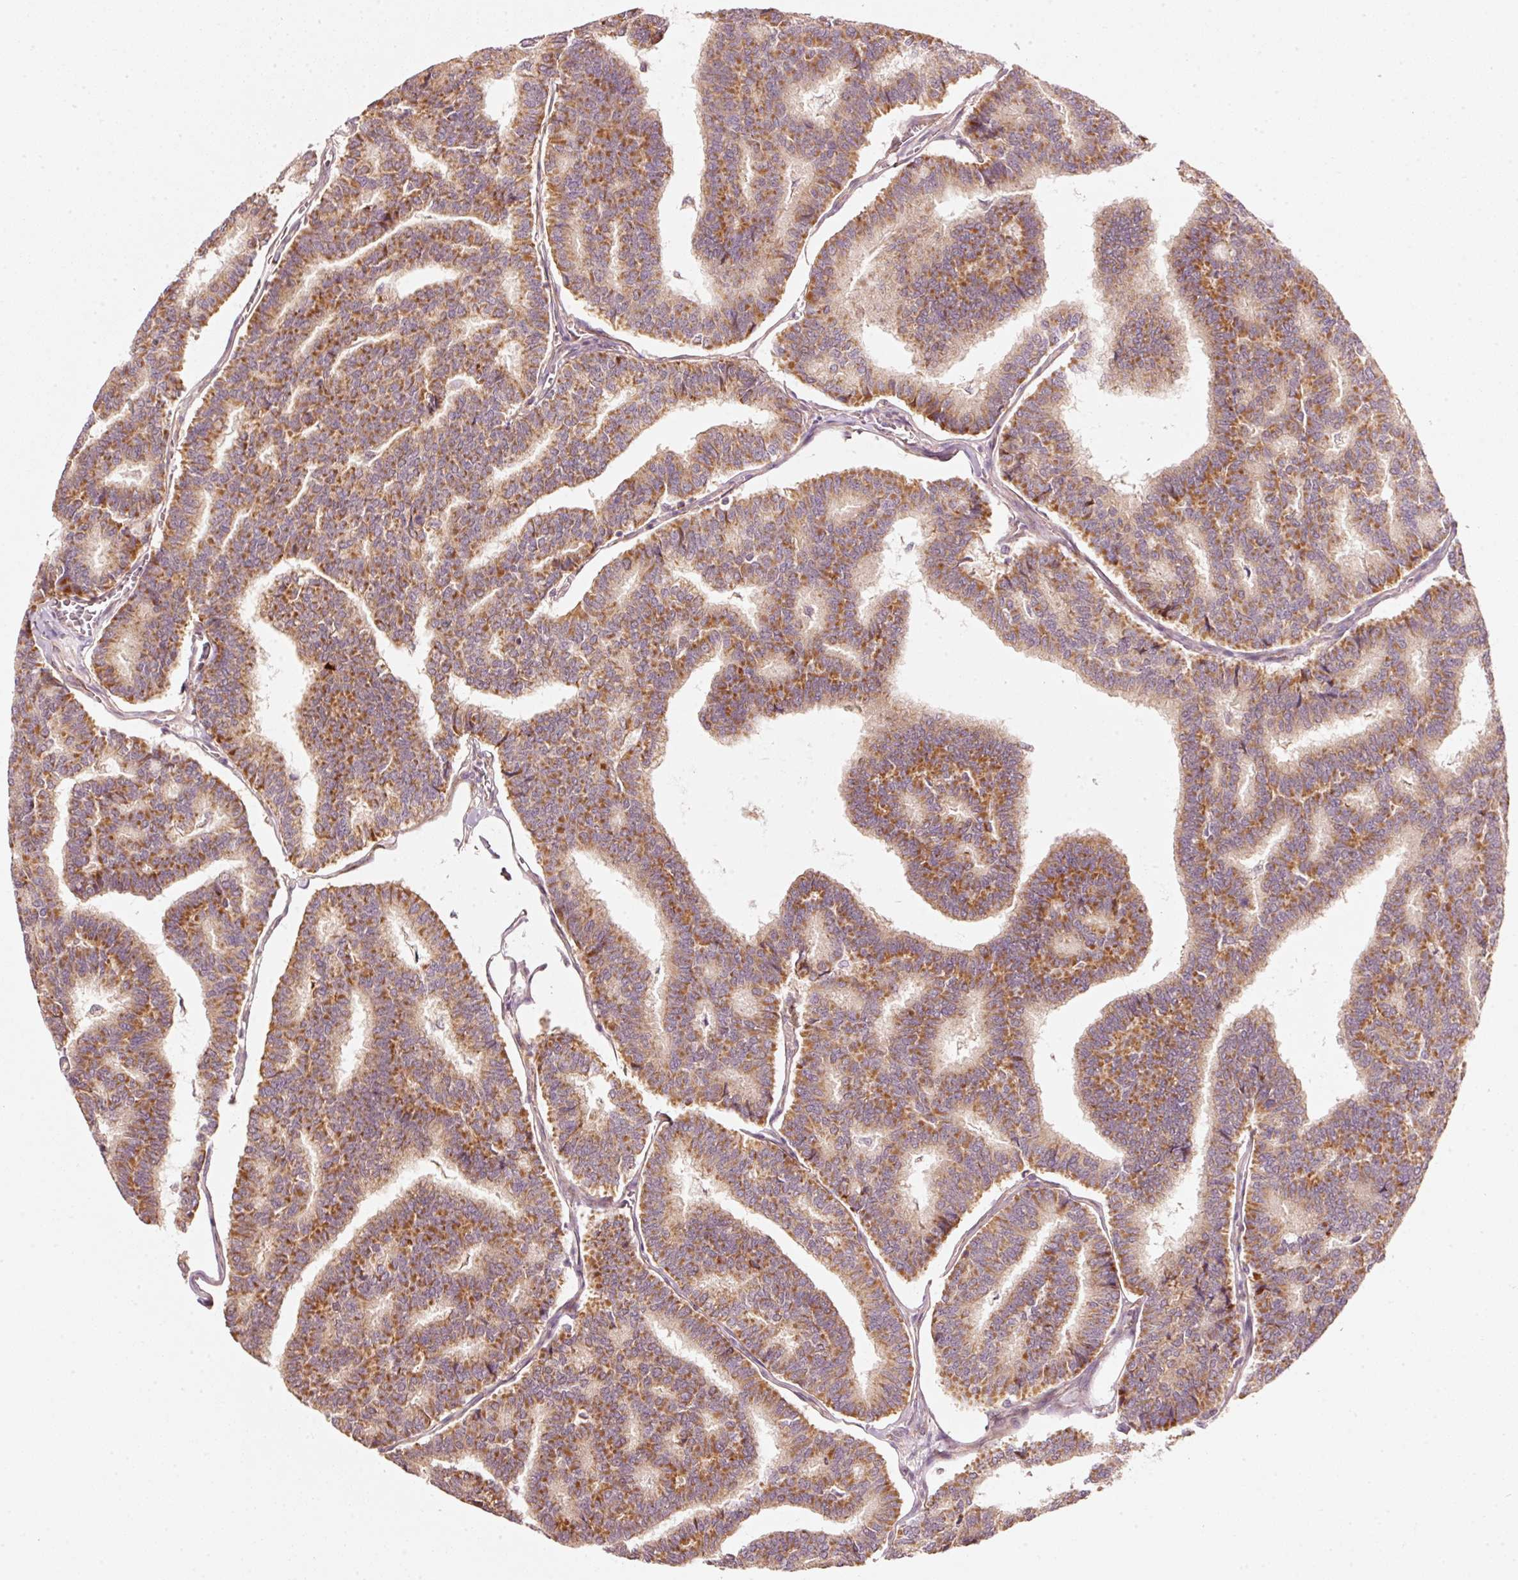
{"staining": {"intensity": "strong", "quantity": ">75%", "location": "cytoplasmic/membranous"}, "tissue": "thyroid cancer", "cell_type": "Tumor cells", "image_type": "cancer", "snomed": [{"axis": "morphology", "description": "Papillary adenocarcinoma, NOS"}, {"axis": "topography", "description": "Thyroid gland"}], "caption": "Papillary adenocarcinoma (thyroid) tissue demonstrates strong cytoplasmic/membranous staining in about >75% of tumor cells, visualized by immunohistochemistry.", "gene": "ARHGAP22", "patient": {"sex": "female", "age": 35}}